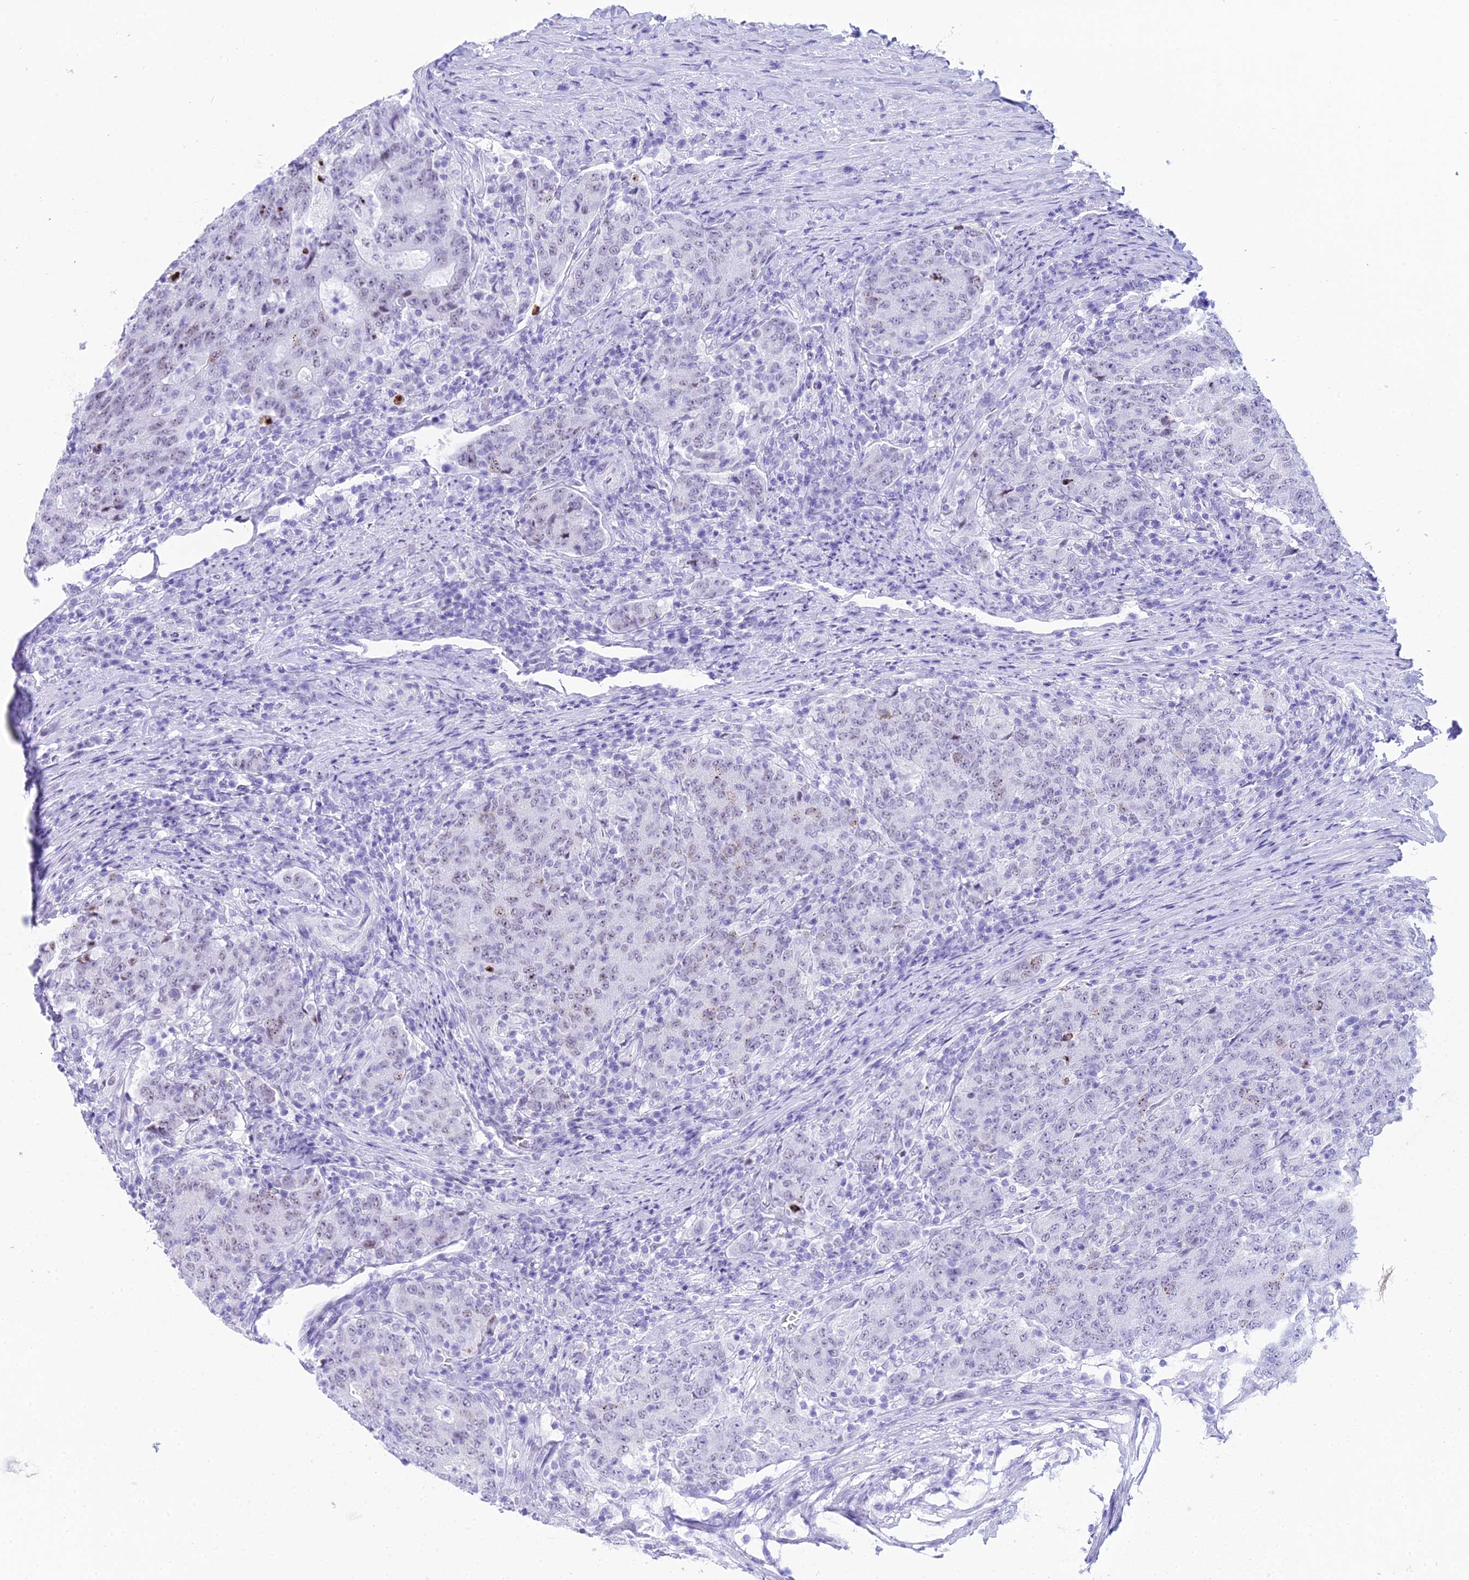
{"staining": {"intensity": "weak", "quantity": "<25%", "location": "nuclear"}, "tissue": "colorectal cancer", "cell_type": "Tumor cells", "image_type": "cancer", "snomed": [{"axis": "morphology", "description": "Adenocarcinoma, NOS"}, {"axis": "topography", "description": "Colon"}], "caption": "A high-resolution micrograph shows immunohistochemistry (IHC) staining of colorectal cancer, which exhibits no significant positivity in tumor cells.", "gene": "RNPS1", "patient": {"sex": "female", "age": 75}}